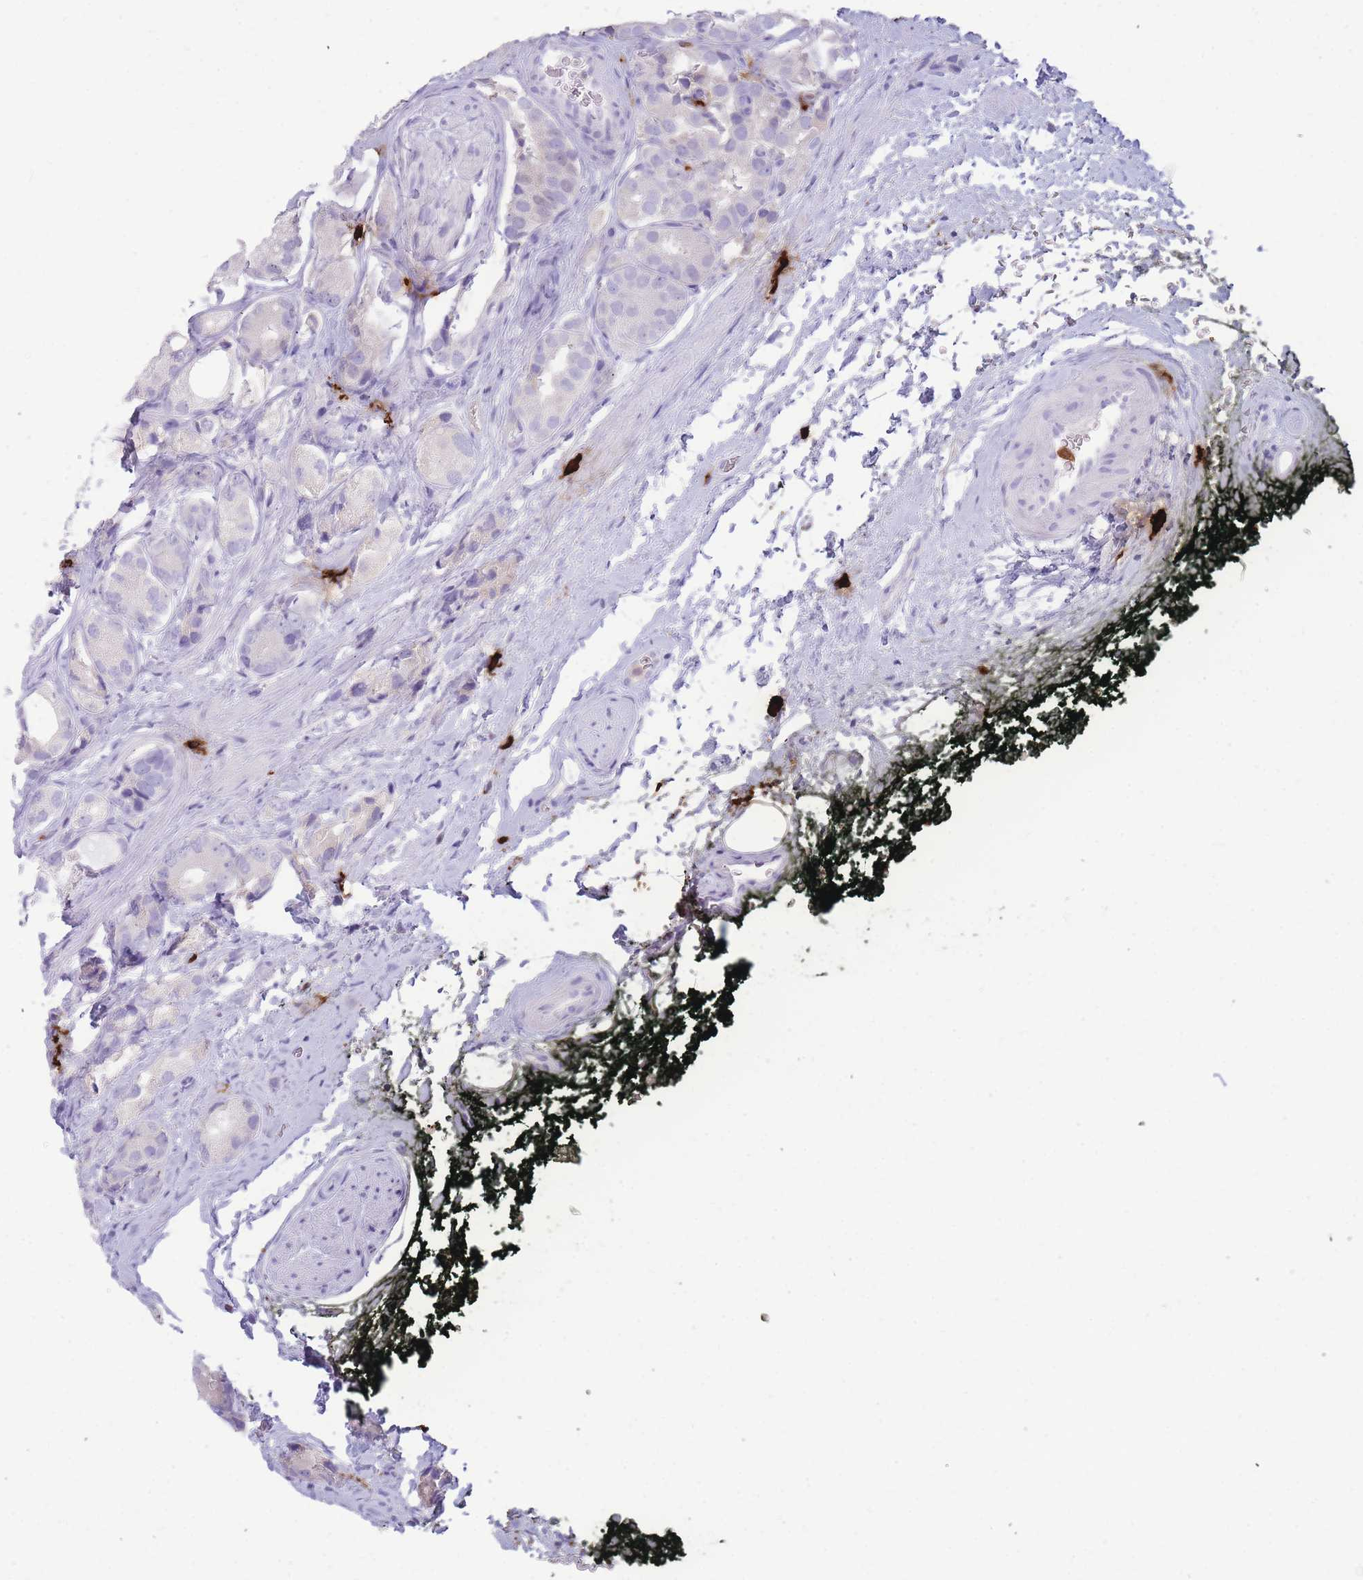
{"staining": {"intensity": "negative", "quantity": "none", "location": "none"}, "tissue": "prostate cancer", "cell_type": "Tumor cells", "image_type": "cancer", "snomed": [{"axis": "morphology", "description": "Adenocarcinoma, High grade"}, {"axis": "topography", "description": "Prostate"}], "caption": "Immunohistochemistry (IHC) micrograph of neoplastic tissue: human prostate adenocarcinoma (high-grade) stained with DAB exhibits no significant protein expression in tumor cells.", "gene": "TPSAB1", "patient": {"sex": "male", "age": 71}}